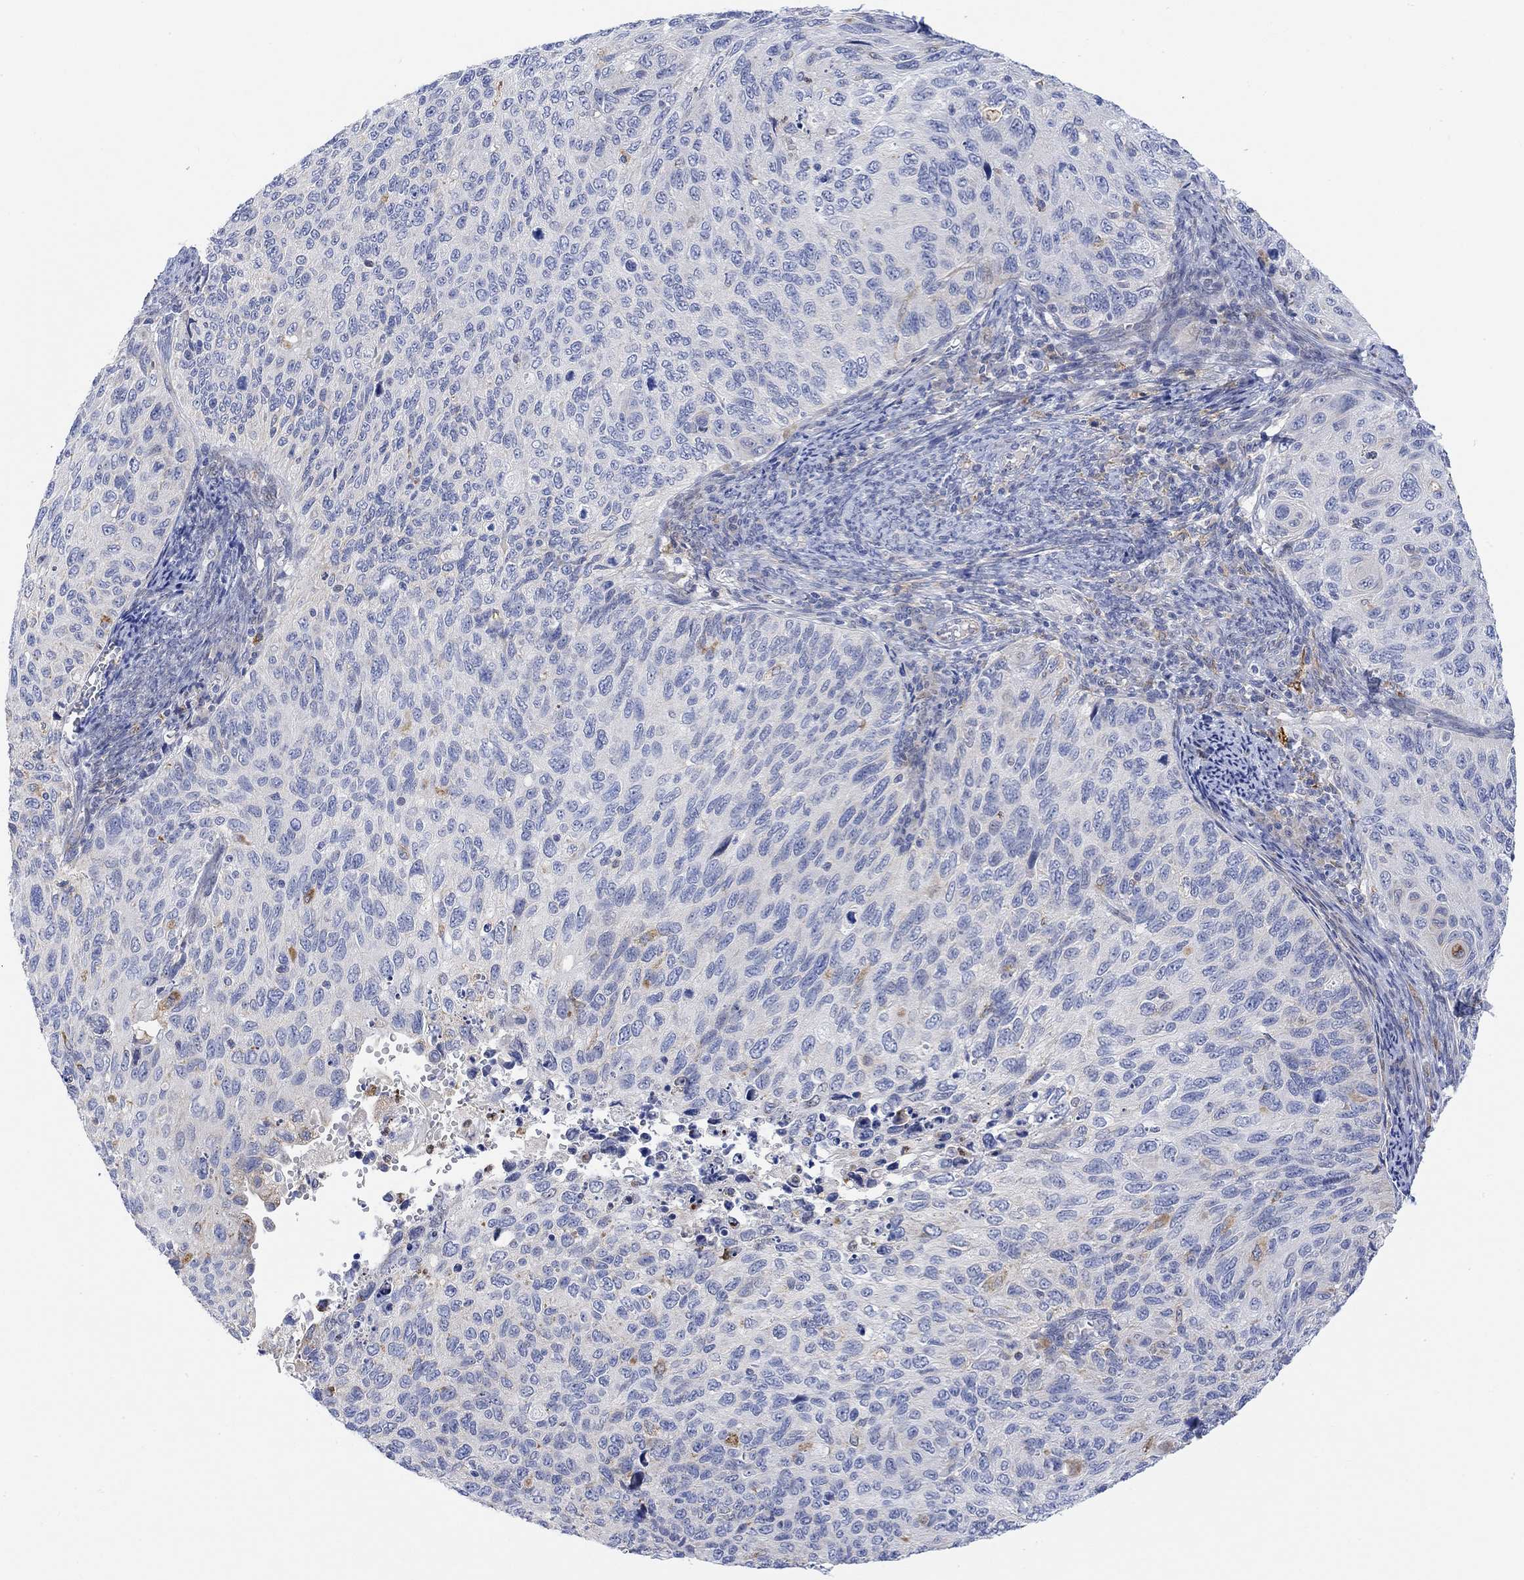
{"staining": {"intensity": "negative", "quantity": "none", "location": "none"}, "tissue": "cervical cancer", "cell_type": "Tumor cells", "image_type": "cancer", "snomed": [{"axis": "morphology", "description": "Squamous cell carcinoma, NOS"}, {"axis": "topography", "description": "Cervix"}], "caption": "A histopathology image of cervical squamous cell carcinoma stained for a protein displays no brown staining in tumor cells.", "gene": "ACSL1", "patient": {"sex": "female", "age": 70}}